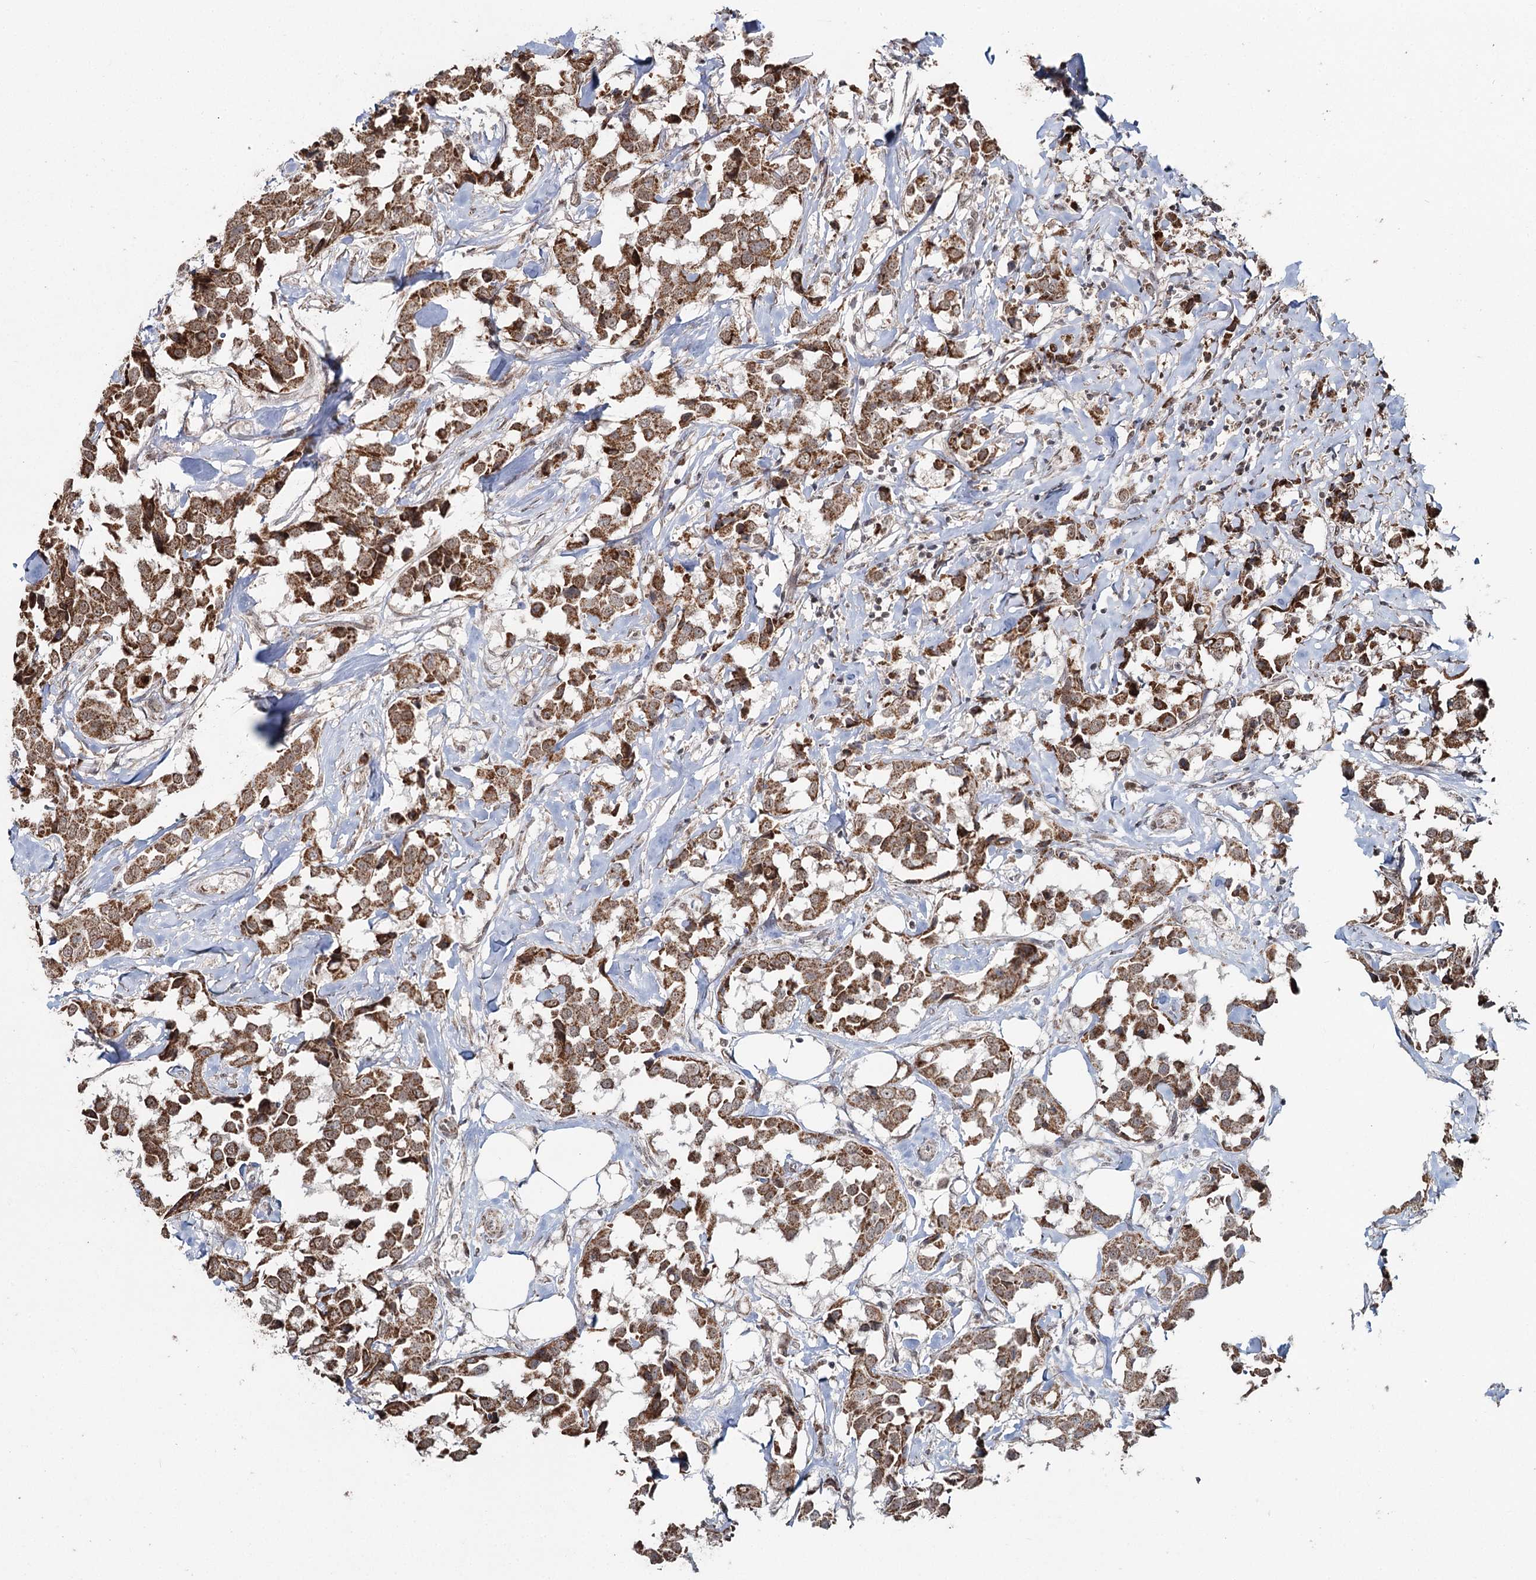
{"staining": {"intensity": "moderate", "quantity": ">75%", "location": "cytoplasmic/membranous"}, "tissue": "breast cancer", "cell_type": "Tumor cells", "image_type": "cancer", "snomed": [{"axis": "morphology", "description": "Duct carcinoma"}, {"axis": "topography", "description": "Breast"}], "caption": "IHC micrograph of breast infiltrating ductal carcinoma stained for a protein (brown), which displays medium levels of moderate cytoplasmic/membranous positivity in approximately >75% of tumor cells.", "gene": "PDHX", "patient": {"sex": "female", "age": 80}}